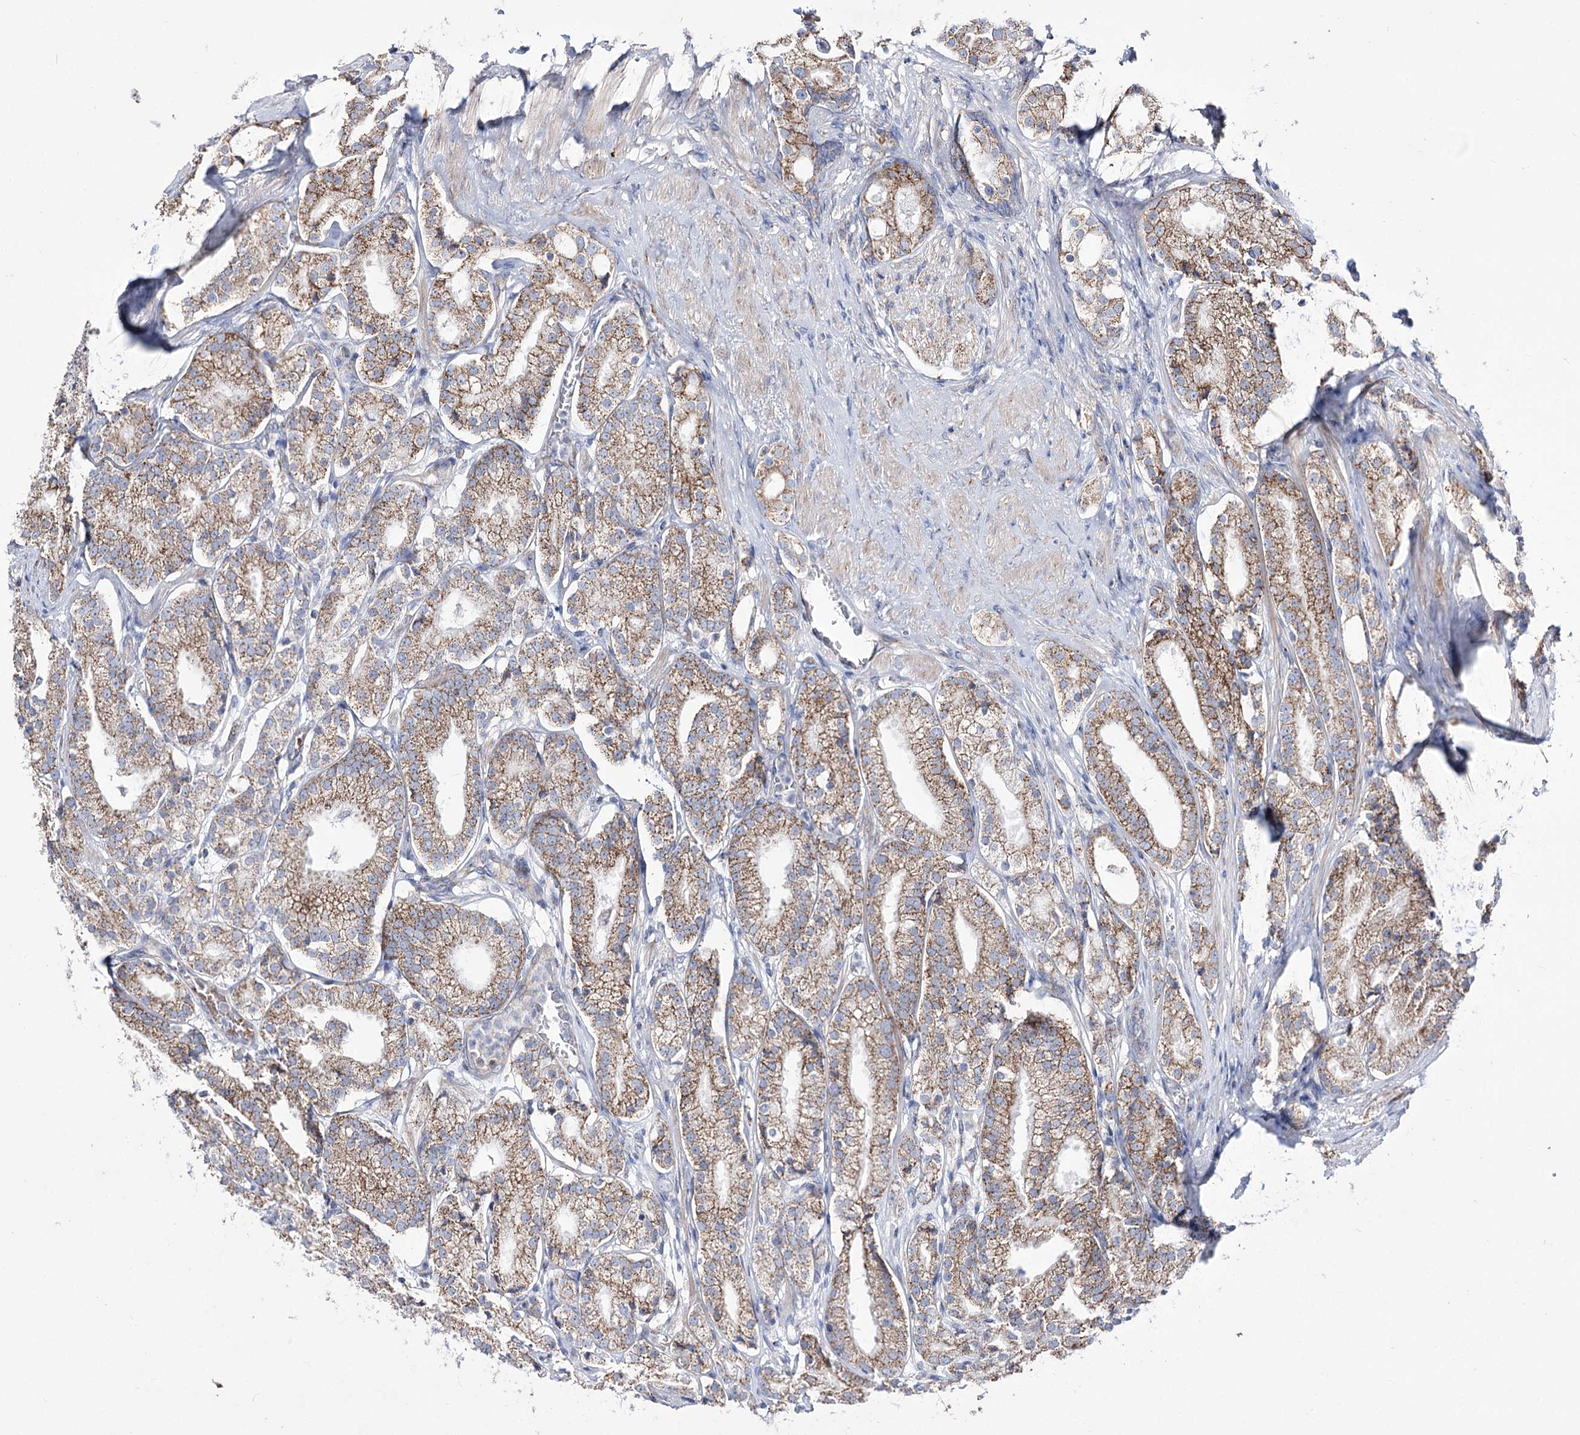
{"staining": {"intensity": "moderate", "quantity": ">75%", "location": "cytoplasmic/membranous"}, "tissue": "prostate cancer", "cell_type": "Tumor cells", "image_type": "cancer", "snomed": [{"axis": "morphology", "description": "Adenocarcinoma, High grade"}, {"axis": "topography", "description": "Prostate"}], "caption": "The histopathology image displays immunohistochemical staining of adenocarcinoma (high-grade) (prostate). There is moderate cytoplasmic/membranous staining is seen in approximately >75% of tumor cells.", "gene": "OSBPL5", "patient": {"sex": "male", "age": 69}}